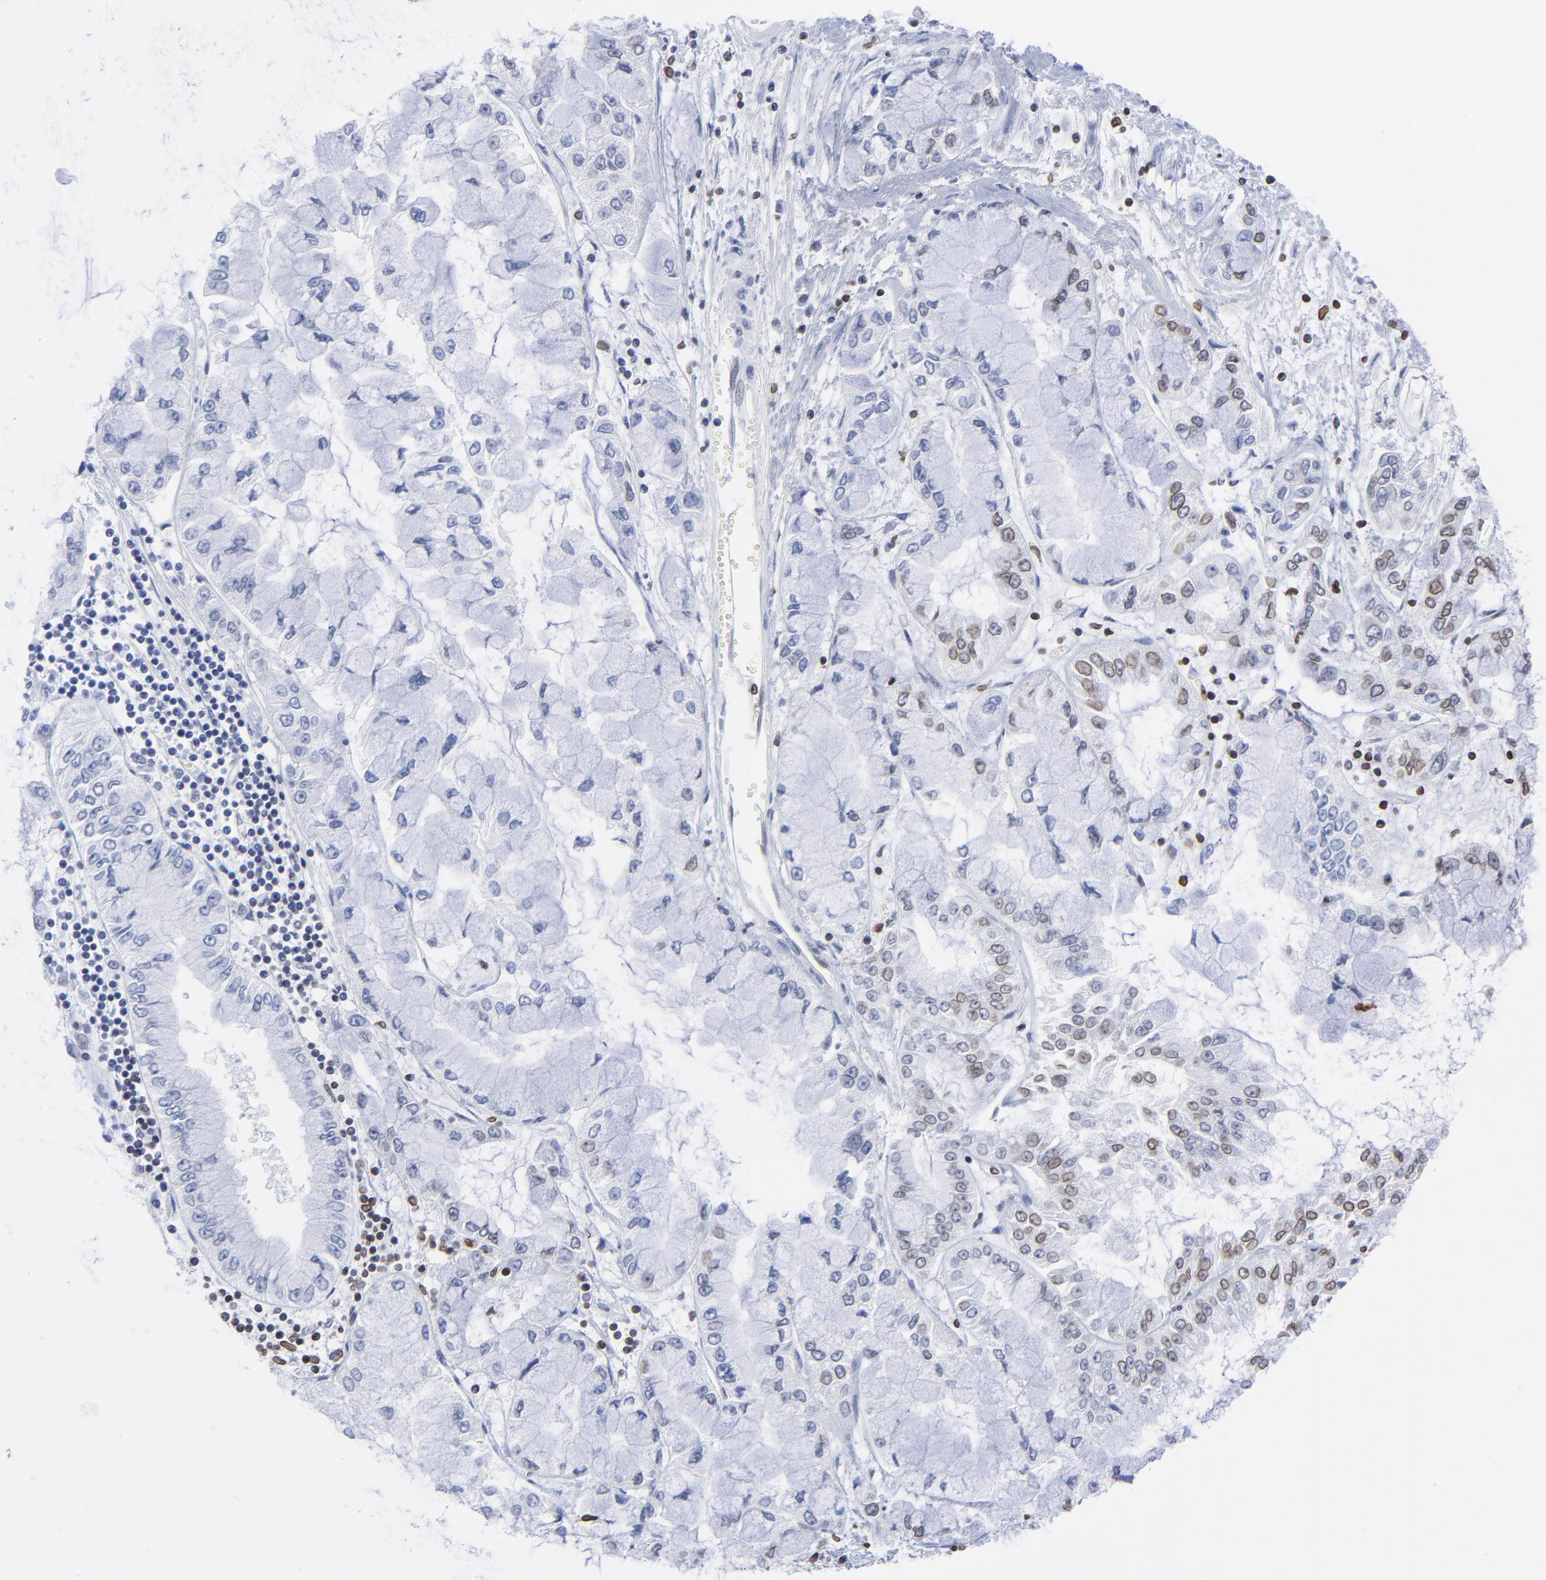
{"staining": {"intensity": "weak", "quantity": "<25%", "location": "cytoplasmic/membranous,nuclear"}, "tissue": "liver cancer", "cell_type": "Tumor cells", "image_type": "cancer", "snomed": [{"axis": "morphology", "description": "Cholangiocarcinoma"}, {"axis": "topography", "description": "Liver"}], "caption": "This photomicrograph is of liver cholangiocarcinoma stained with immunohistochemistry (IHC) to label a protein in brown with the nuclei are counter-stained blue. There is no expression in tumor cells.", "gene": "THAP7", "patient": {"sex": "female", "age": 79}}